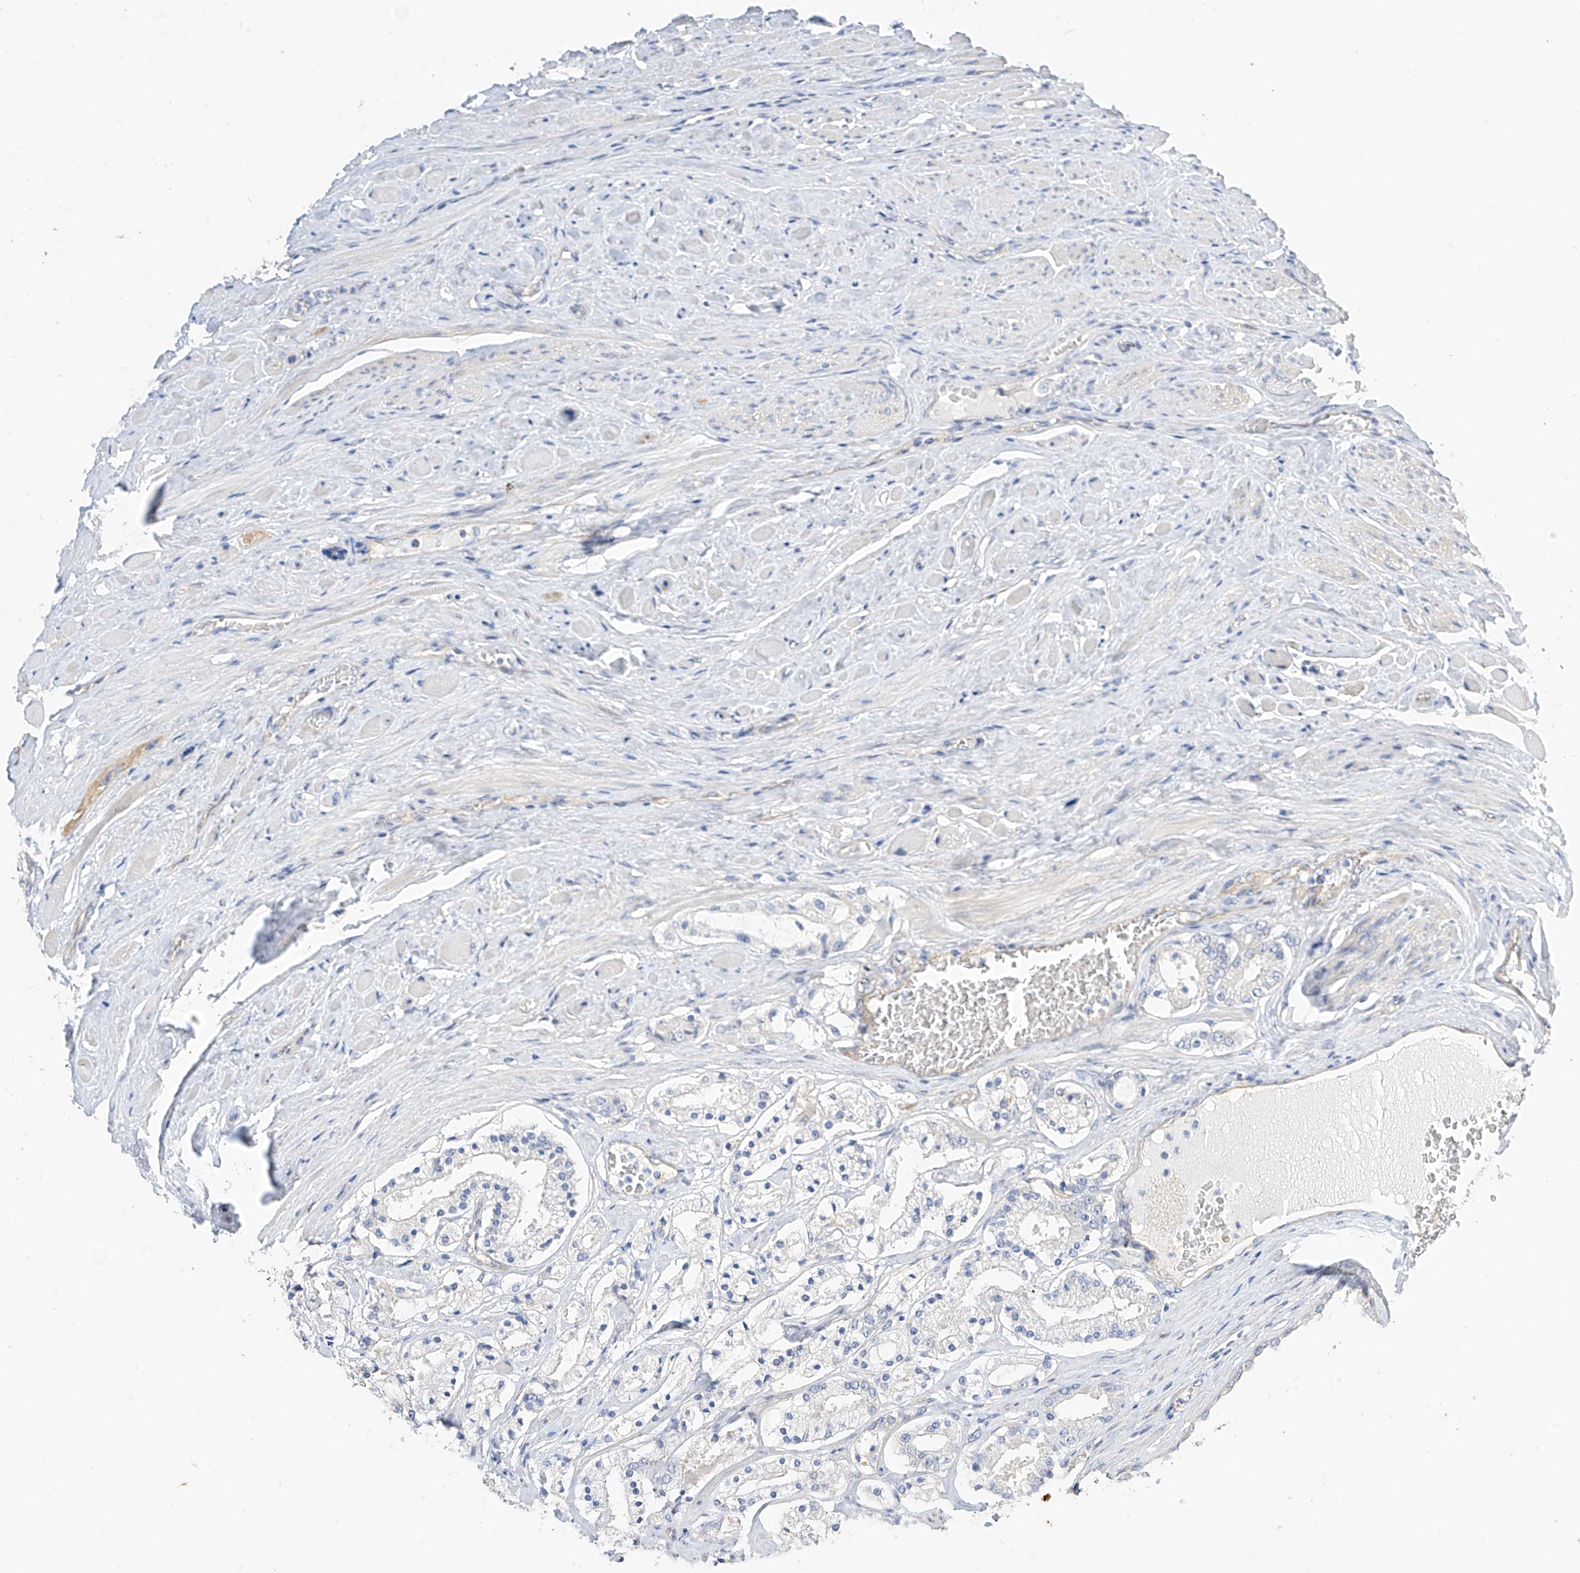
{"staining": {"intensity": "negative", "quantity": "none", "location": "none"}, "tissue": "prostate cancer", "cell_type": "Tumor cells", "image_type": "cancer", "snomed": [{"axis": "morphology", "description": "Adenocarcinoma, High grade"}, {"axis": "topography", "description": "Prostate"}], "caption": "IHC of human prostate cancer (high-grade adenocarcinoma) shows no expression in tumor cells.", "gene": "SCGB2A1", "patient": {"sex": "male", "age": 64}}